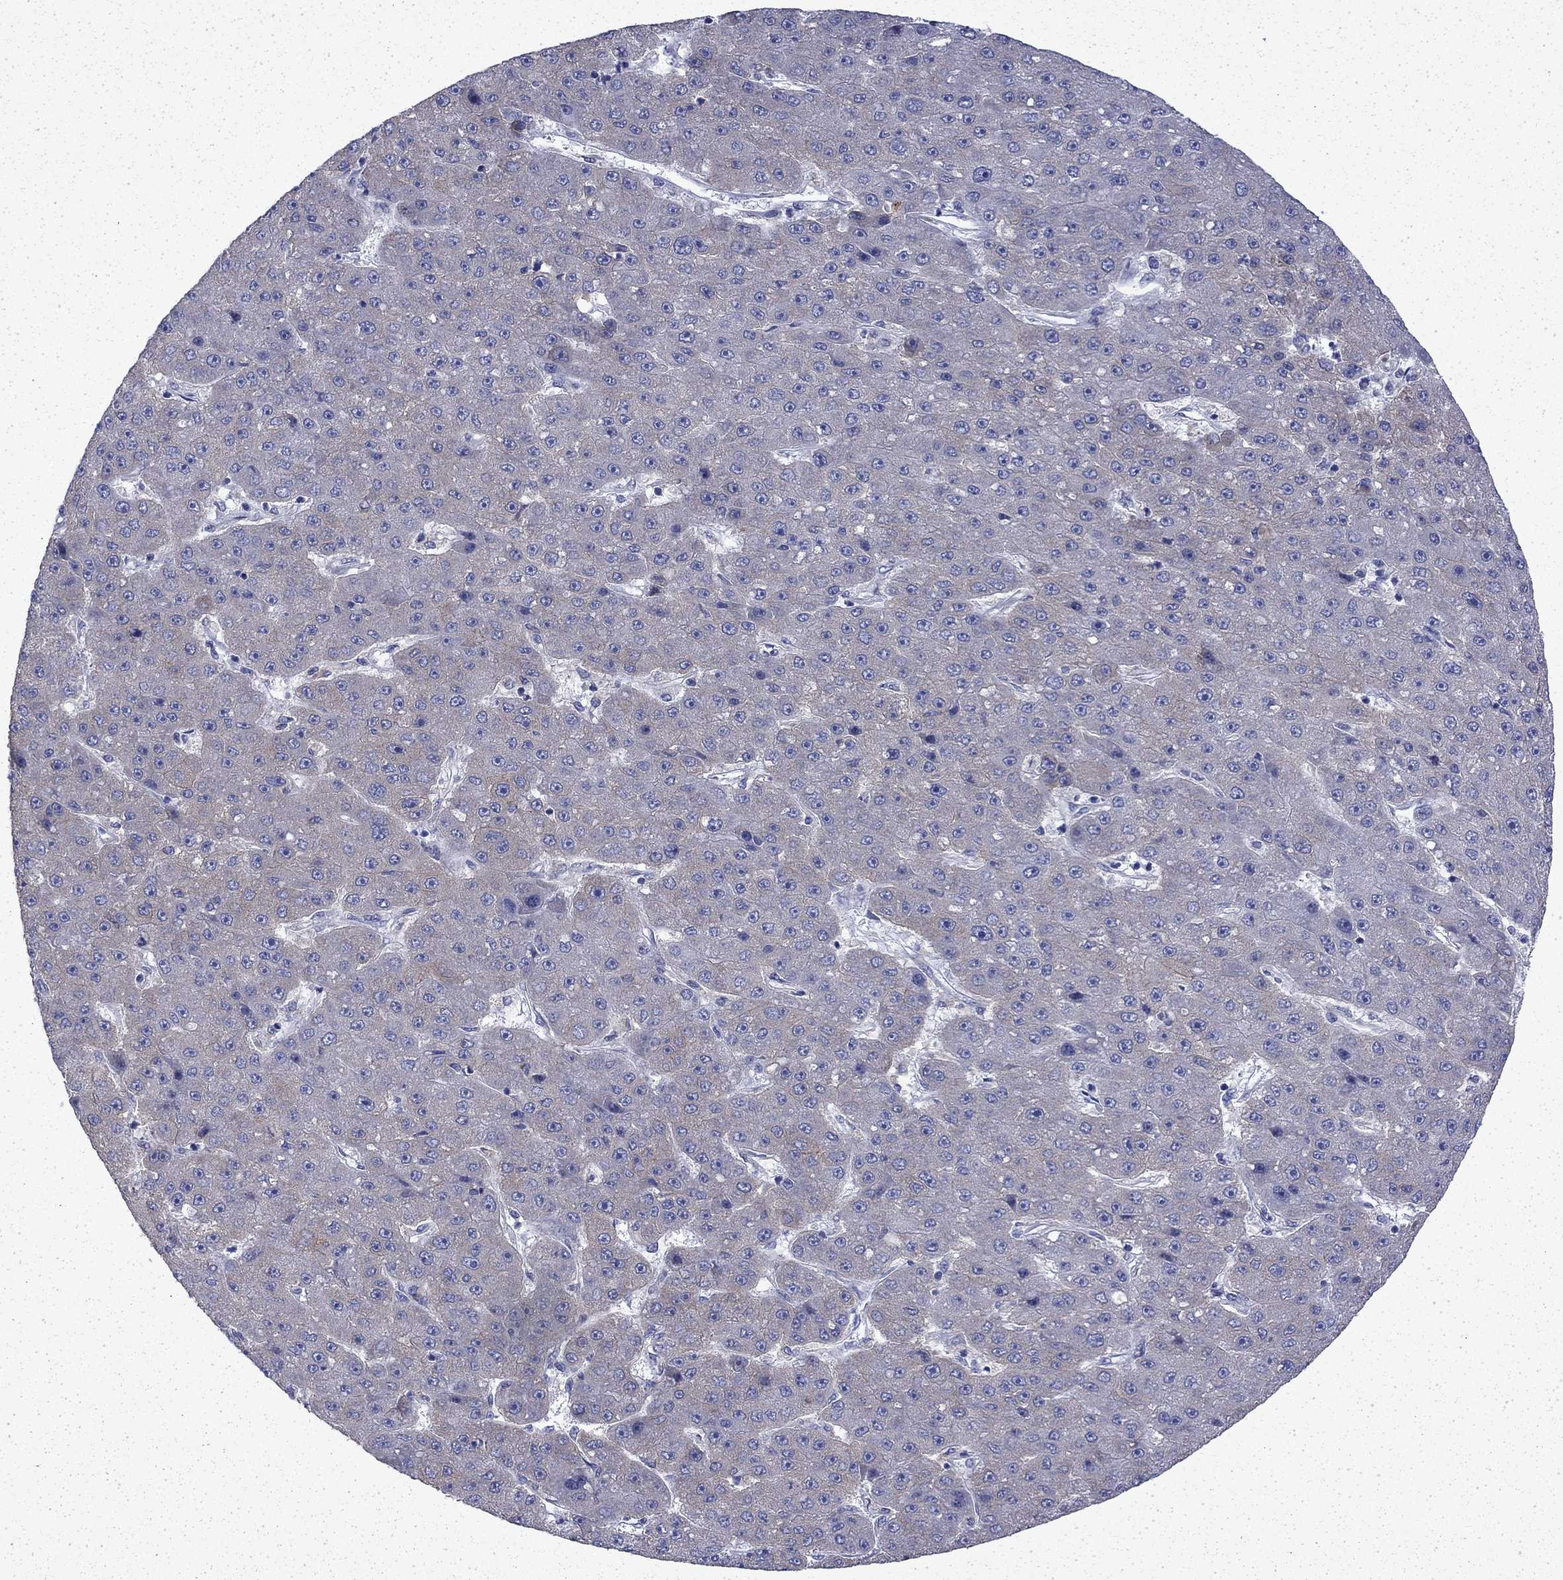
{"staining": {"intensity": "weak", "quantity": "<25%", "location": "cytoplasmic/membranous"}, "tissue": "liver cancer", "cell_type": "Tumor cells", "image_type": "cancer", "snomed": [{"axis": "morphology", "description": "Carcinoma, Hepatocellular, NOS"}, {"axis": "topography", "description": "Liver"}], "caption": "Immunohistochemistry photomicrograph of liver cancer stained for a protein (brown), which shows no positivity in tumor cells.", "gene": "DTNA", "patient": {"sex": "male", "age": 67}}